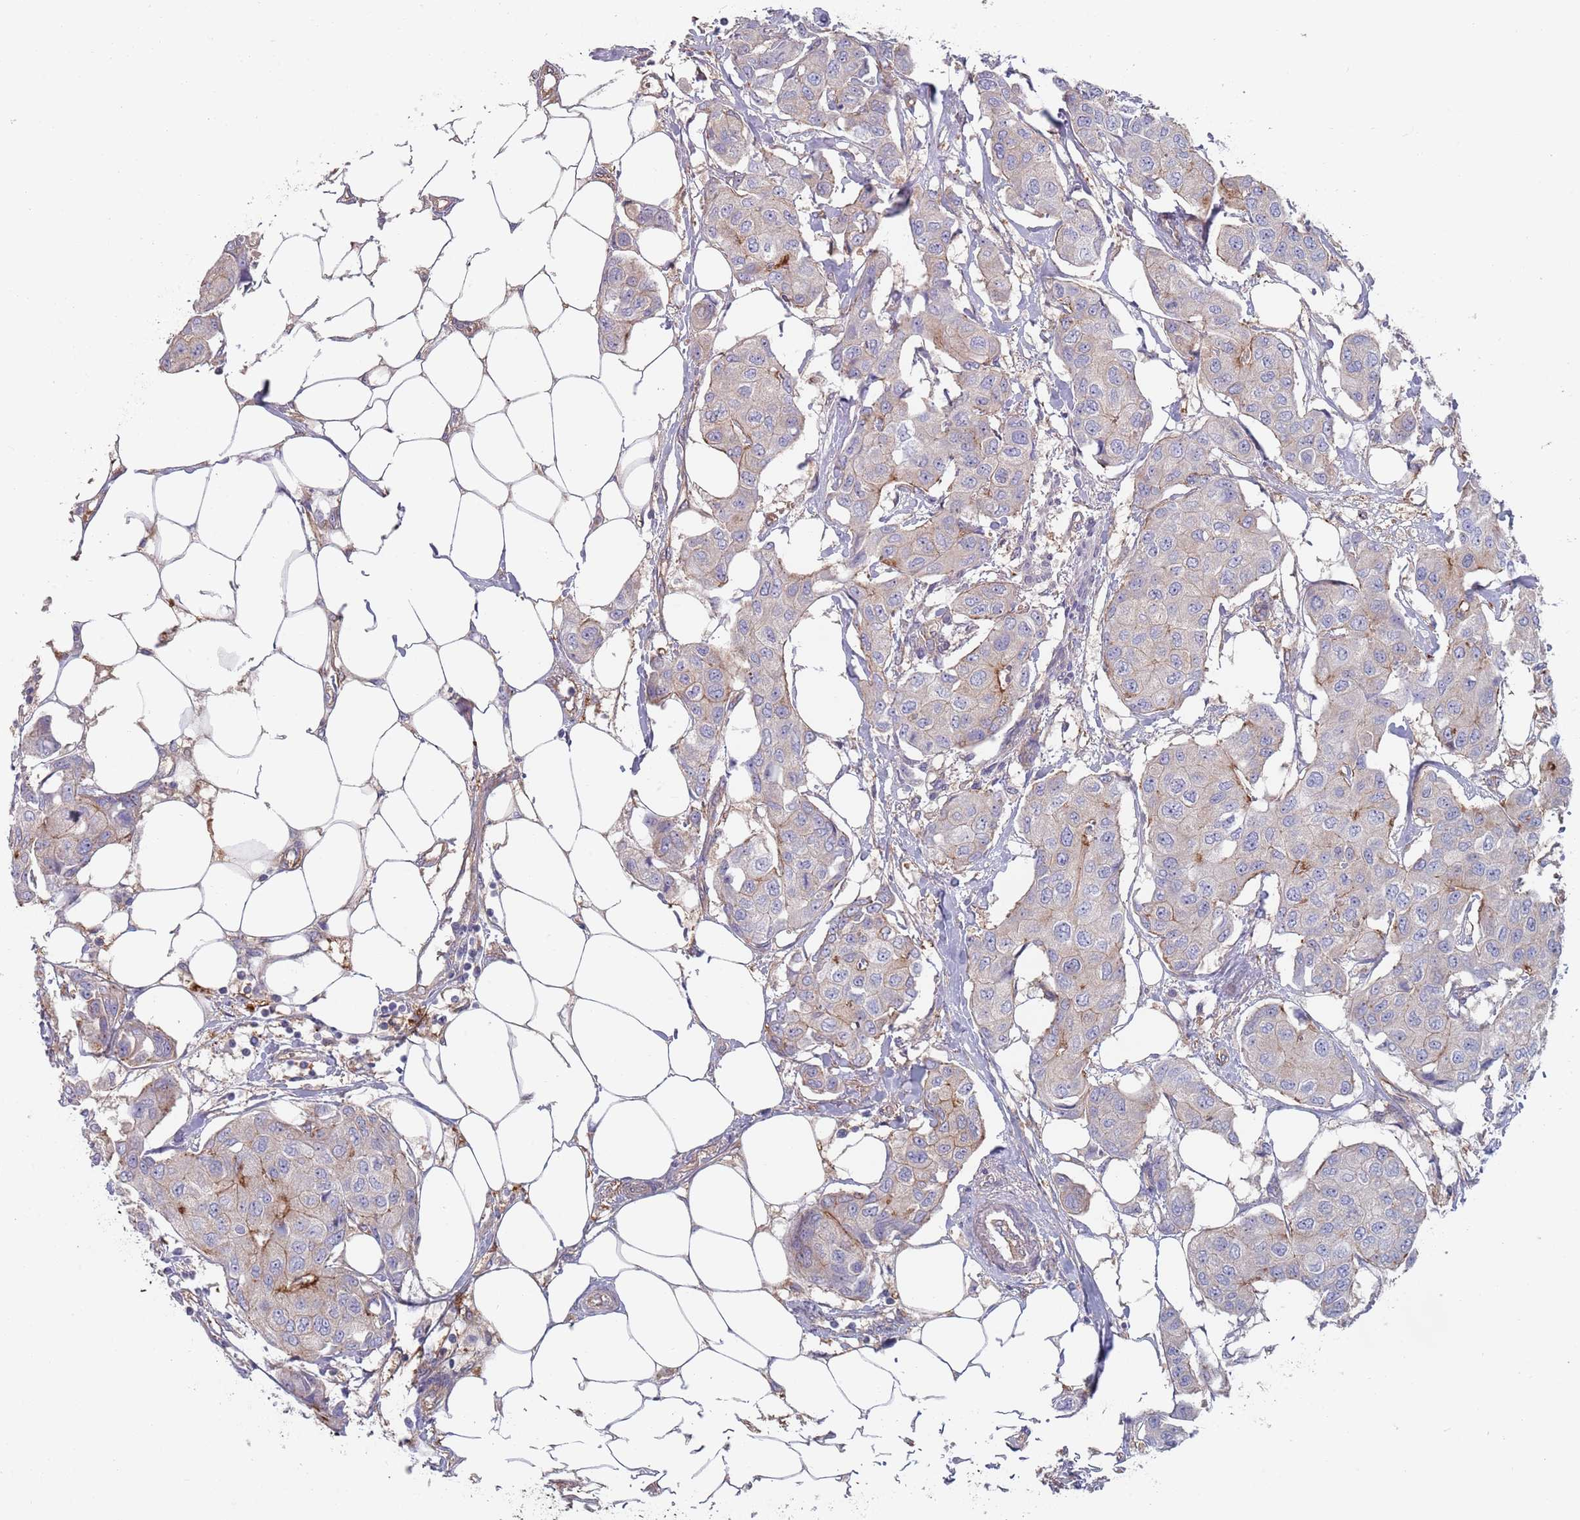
{"staining": {"intensity": "moderate", "quantity": "<25%", "location": "cytoplasmic/membranous"}, "tissue": "breast cancer", "cell_type": "Tumor cells", "image_type": "cancer", "snomed": [{"axis": "morphology", "description": "Duct carcinoma"}, {"axis": "topography", "description": "Breast"}, {"axis": "topography", "description": "Lymph node"}], "caption": "Immunohistochemical staining of human breast cancer reveals low levels of moderate cytoplasmic/membranous staining in approximately <25% of tumor cells.", "gene": "APPL2", "patient": {"sex": "female", "age": 80}}